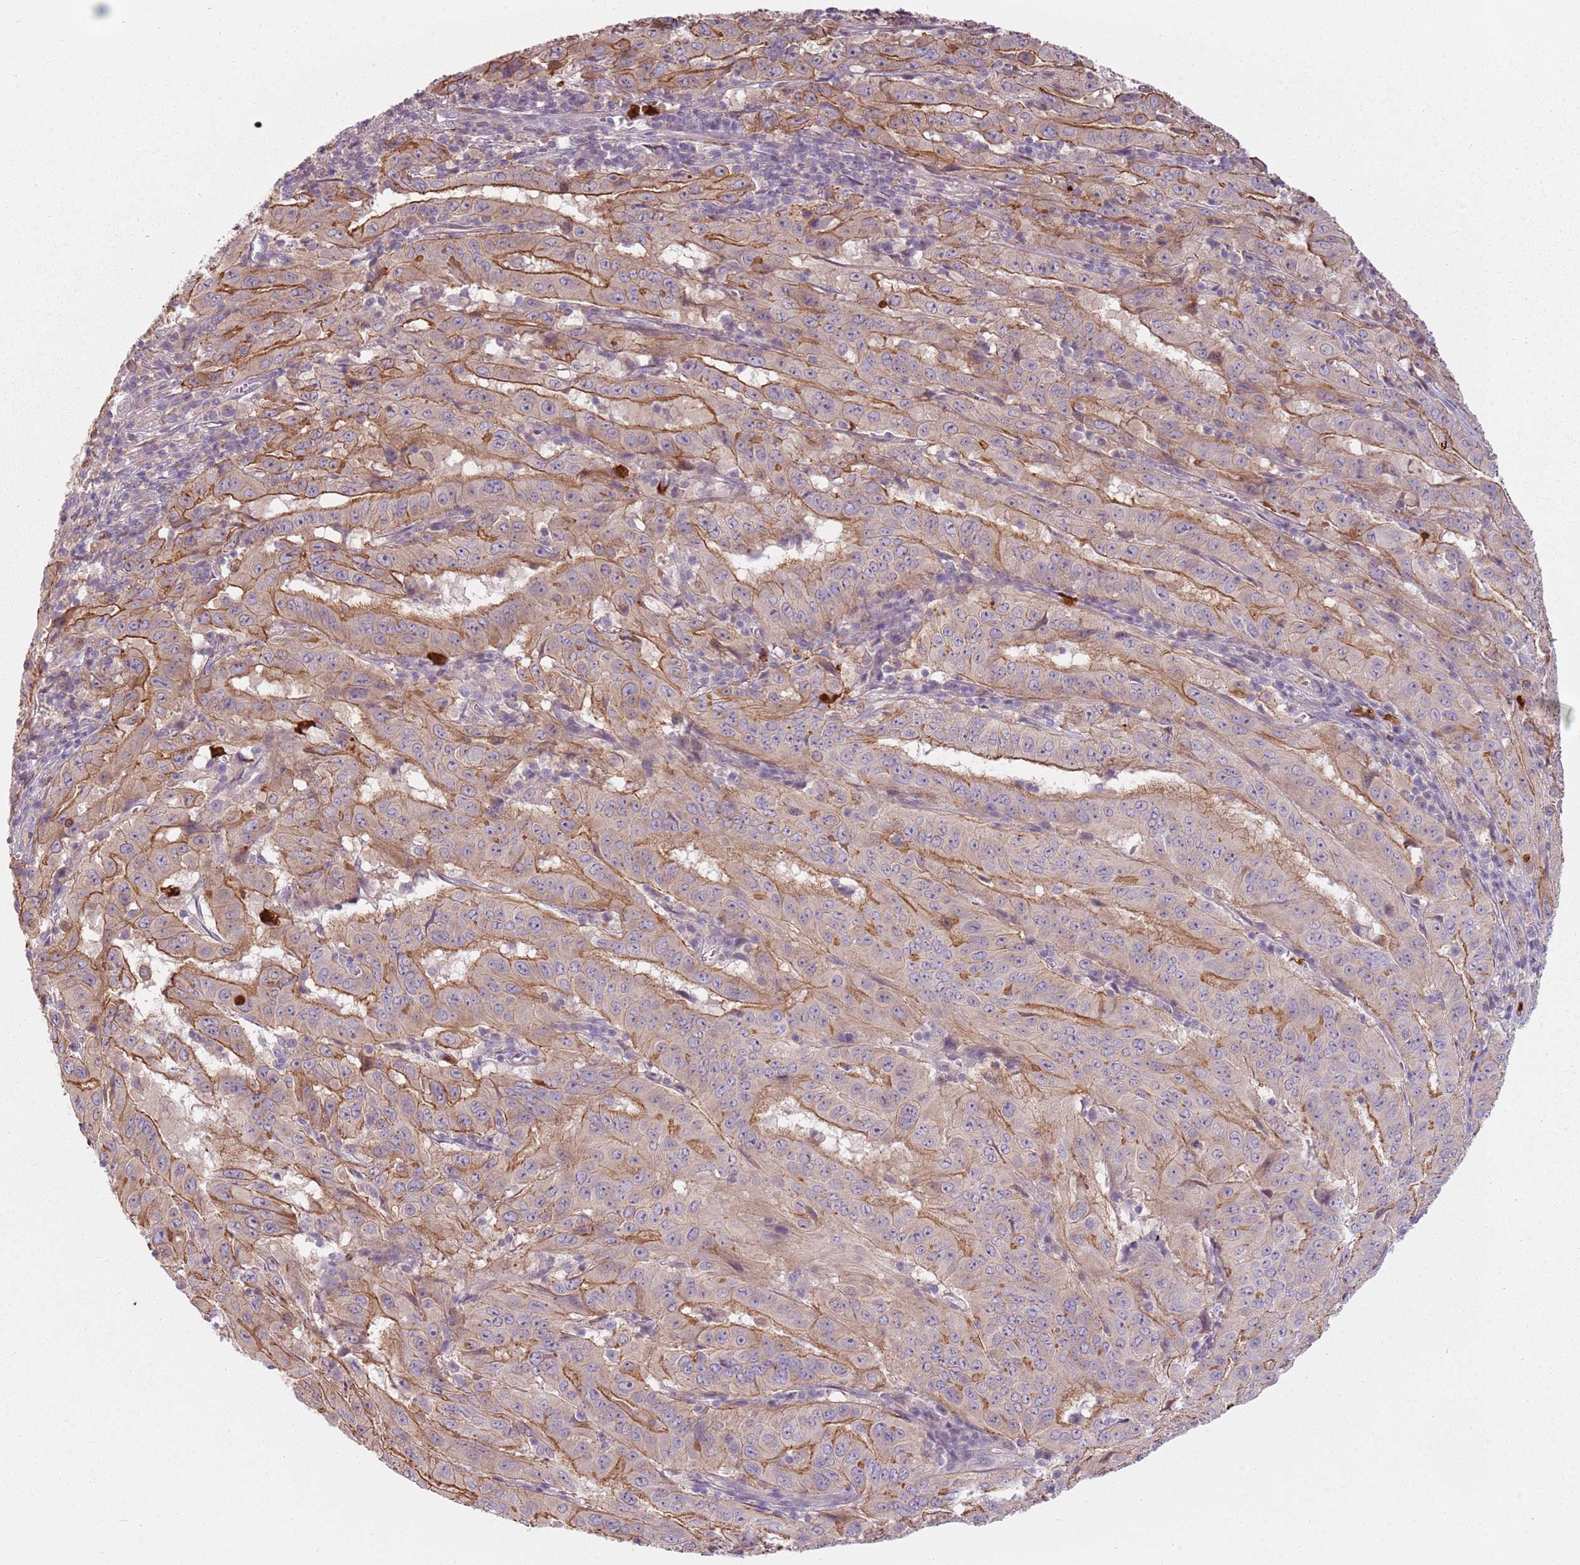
{"staining": {"intensity": "moderate", "quantity": "25%-75%", "location": "cytoplasmic/membranous"}, "tissue": "pancreatic cancer", "cell_type": "Tumor cells", "image_type": "cancer", "snomed": [{"axis": "morphology", "description": "Adenocarcinoma, NOS"}, {"axis": "topography", "description": "Pancreas"}], "caption": "Pancreatic adenocarcinoma stained with a protein marker demonstrates moderate staining in tumor cells.", "gene": "SPAG4", "patient": {"sex": "male", "age": 63}}